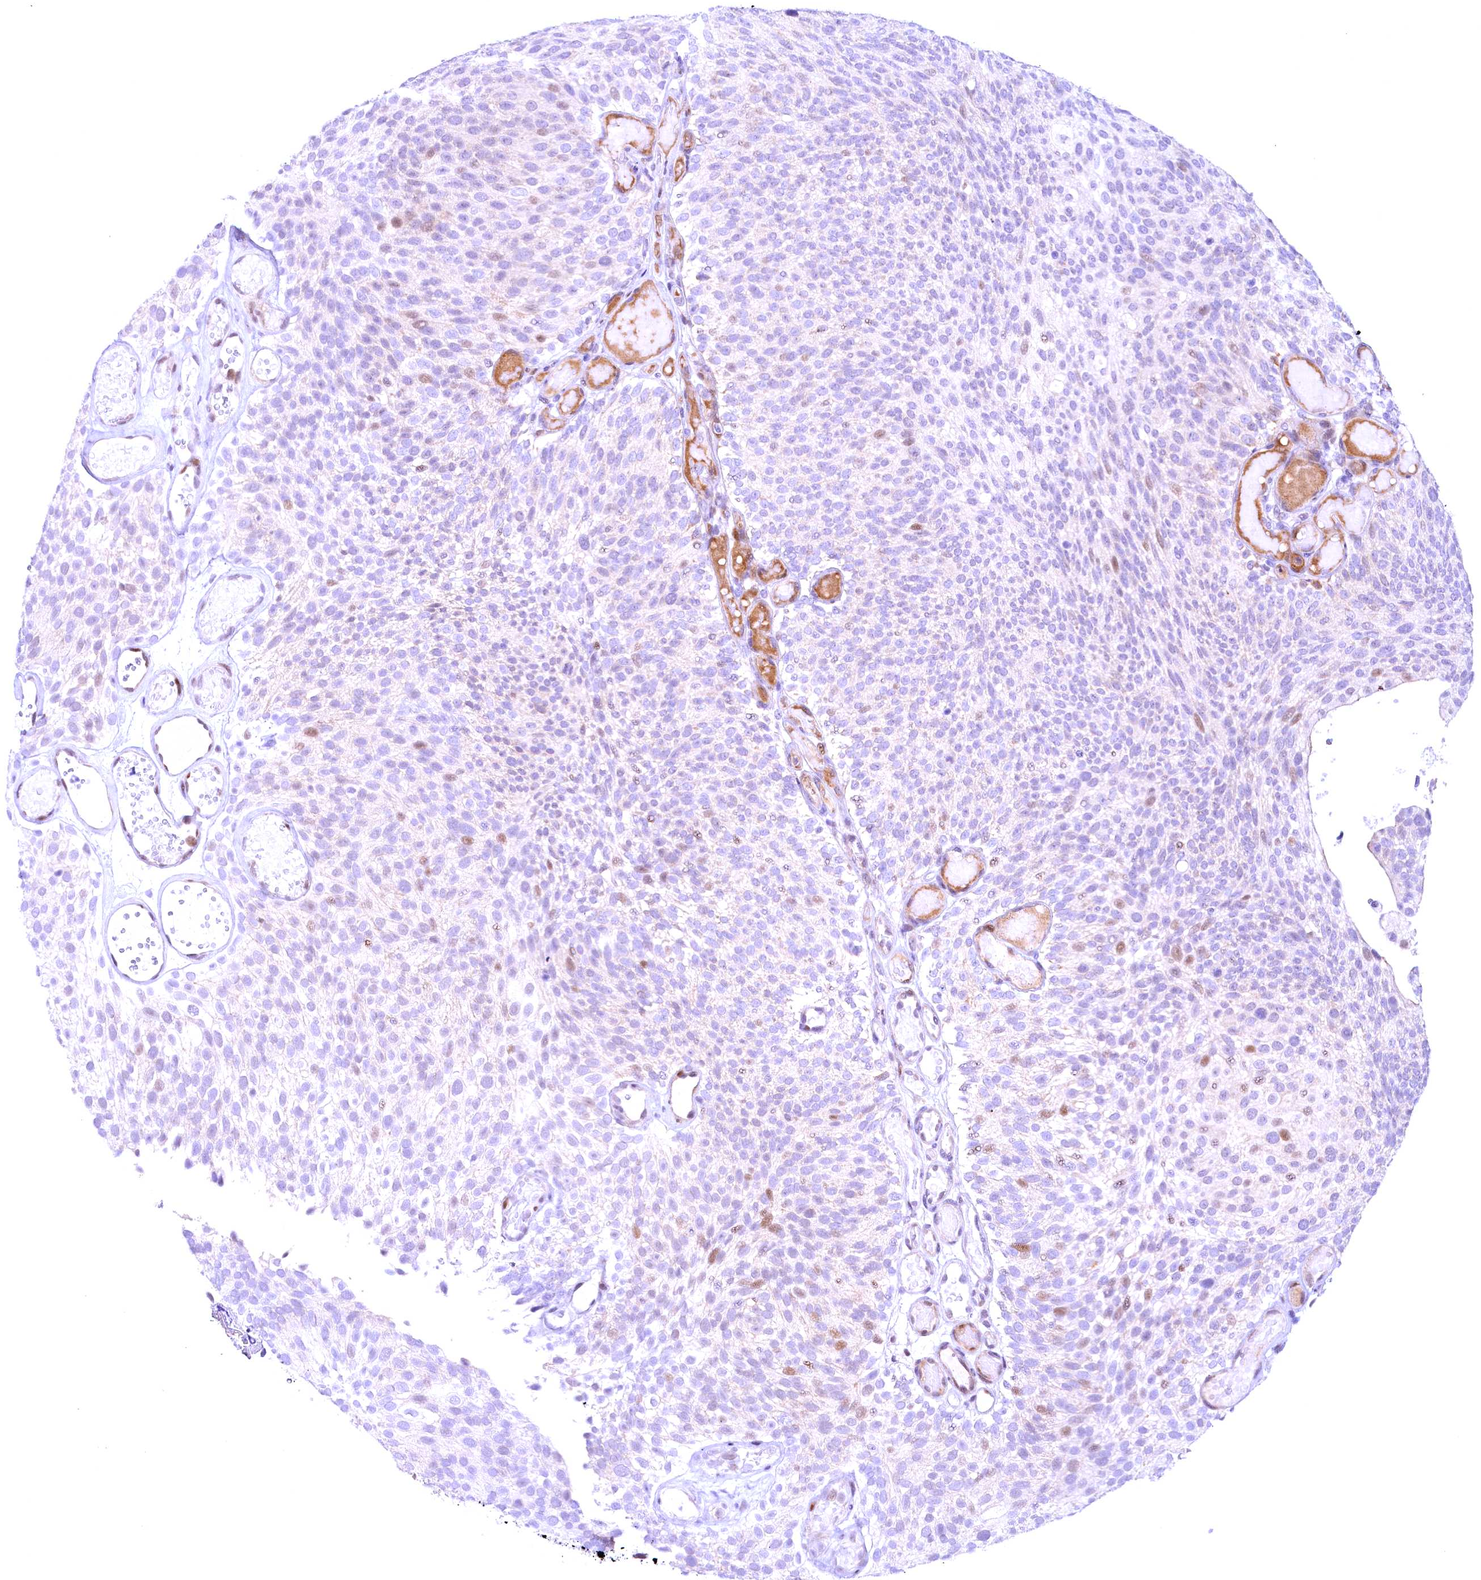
{"staining": {"intensity": "negative", "quantity": "none", "location": "none"}, "tissue": "urothelial cancer", "cell_type": "Tumor cells", "image_type": "cancer", "snomed": [{"axis": "morphology", "description": "Urothelial carcinoma, Low grade"}, {"axis": "topography", "description": "Urinary bladder"}], "caption": "DAB (3,3'-diaminobenzidine) immunohistochemical staining of human urothelial carcinoma (low-grade) exhibits no significant expression in tumor cells.", "gene": "CCDC106", "patient": {"sex": "male", "age": 78}}